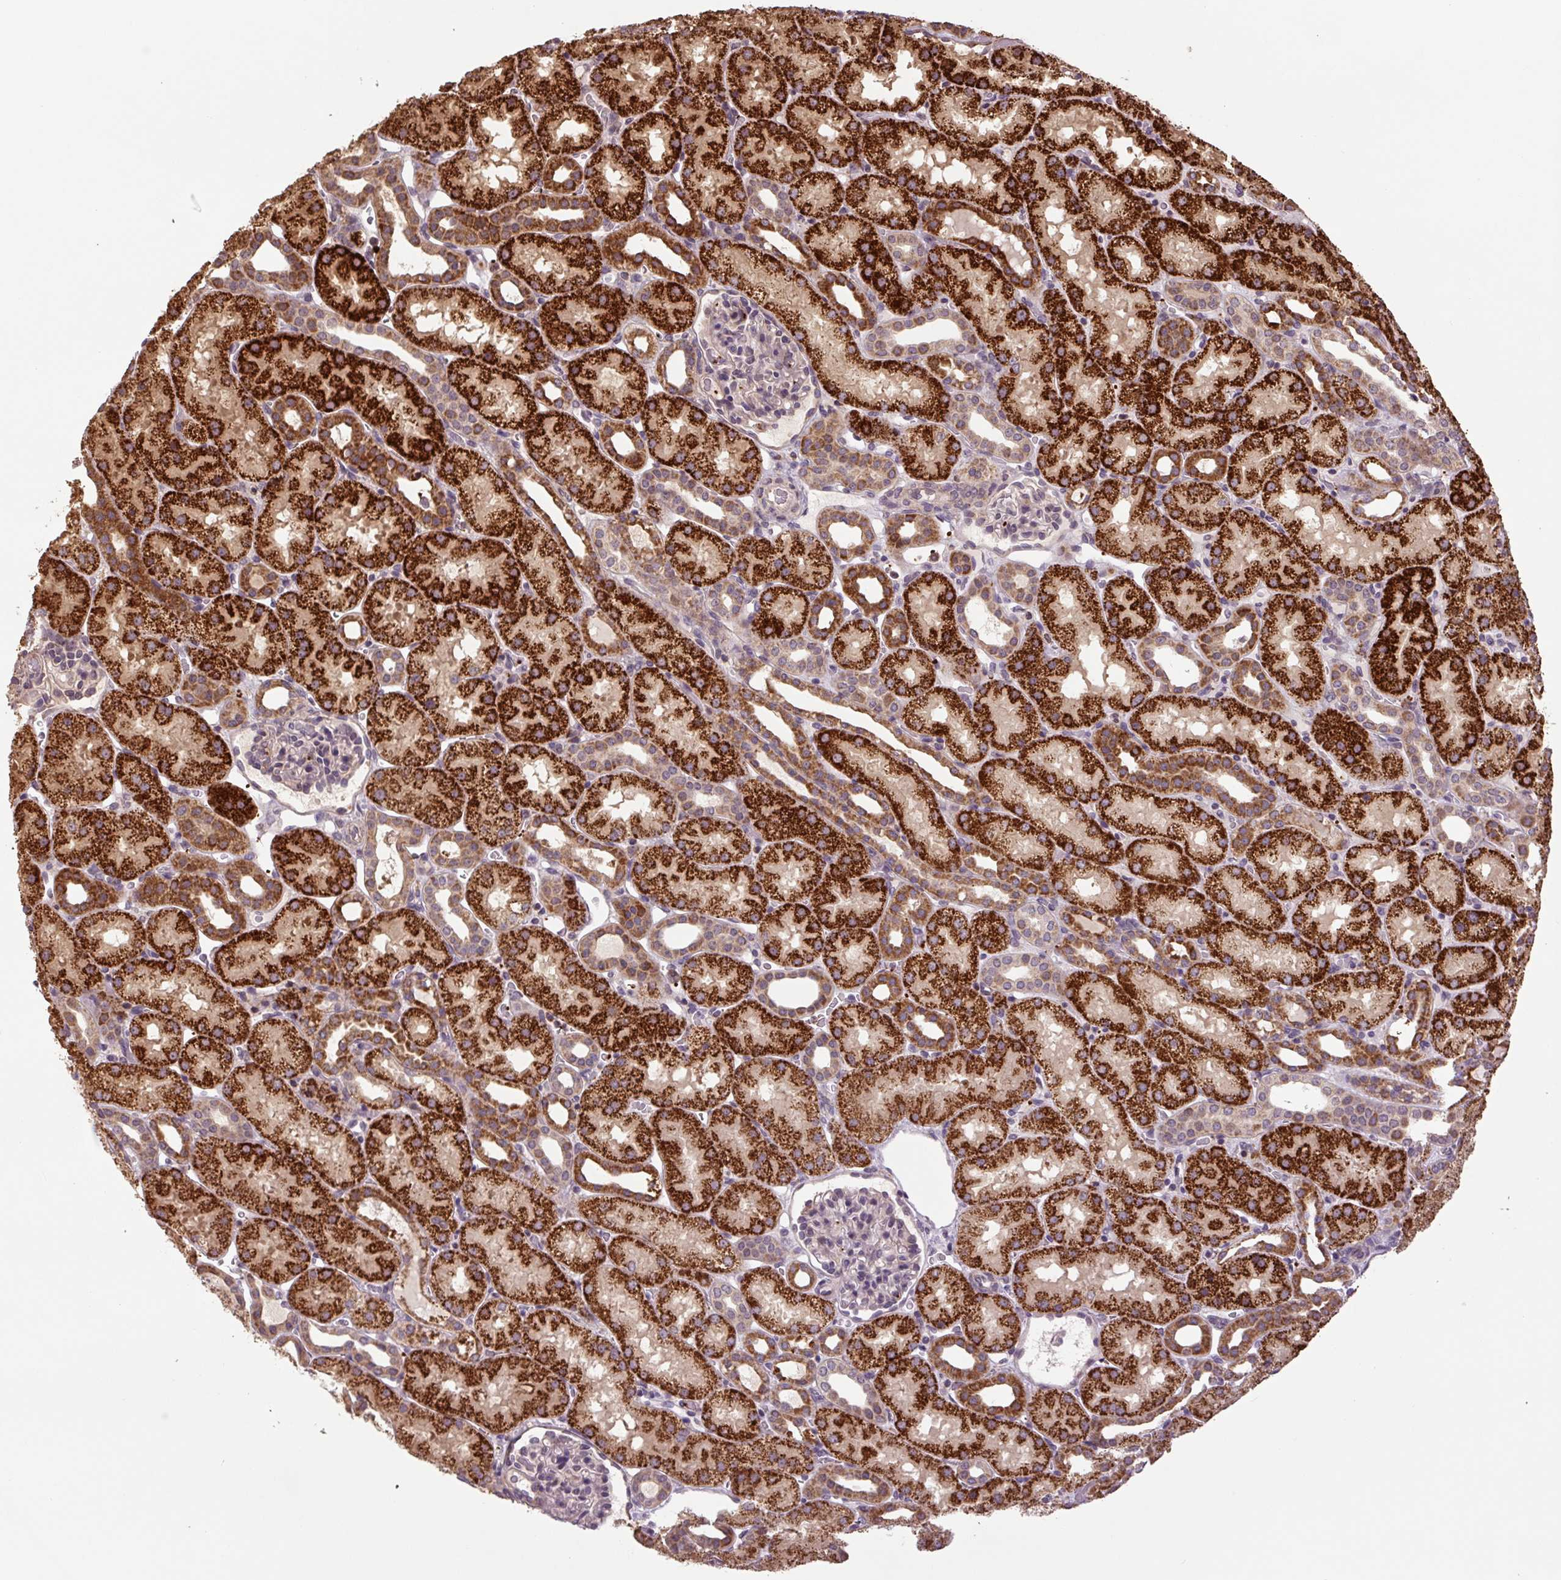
{"staining": {"intensity": "weak", "quantity": "<25%", "location": "cytoplasmic/membranous"}, "tissue": "kidney", "cell_type": "Cells in glomeruli", "image_type": "normal", "snomed": [{"axis": "morphology", "description": "Normal tissue, NOS"}, {"axis": "topography", "description": "Kidney"}], "caption": "Photomicrograph shows no significant protein staining in cells in glomeruli of unremarkable kidney.", "gene": "TMEM160", "patient": {"sex": "male", "age": 2}}